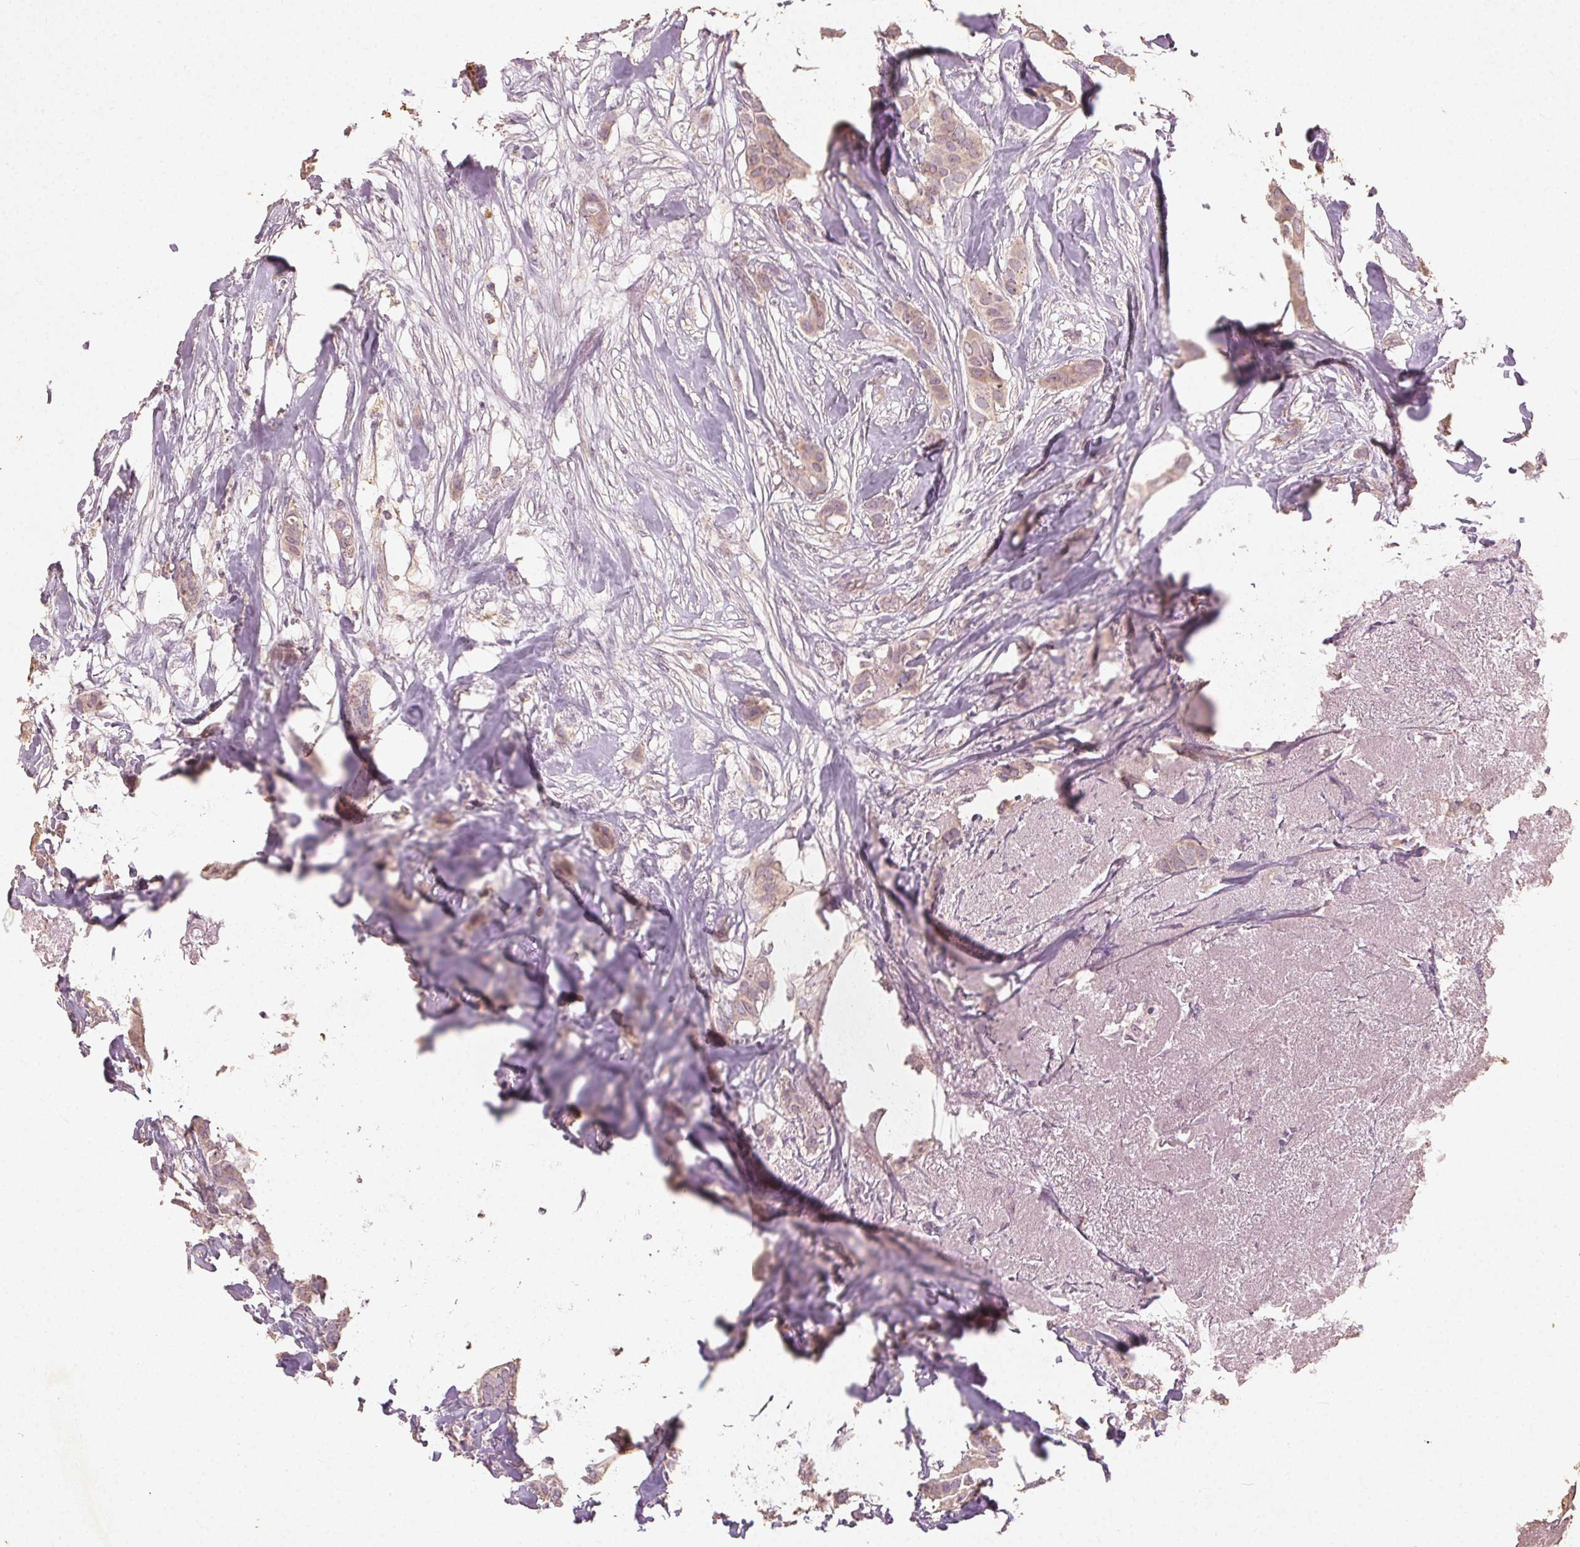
{"staining": {"intensity": "weak", "quantity": "<25%", "location": "cytoplasmic/membranous"}, "tissue": "breast cancer", "cell_type": "Tumor cells", "image_type": "cancer", "snomed": [{"axis": "morphology", "description": "Duct carcinoma"}, {"axis": "topography", "description": "Breast"}], "caption": "This is an immunohistochemistry photomicrograph of breast cancer (infiltrating ductal carcinoma). There is no positivity in tumor cells.", "gene": "CLTRN", "patient": {"sex": "female", "age": 62}}